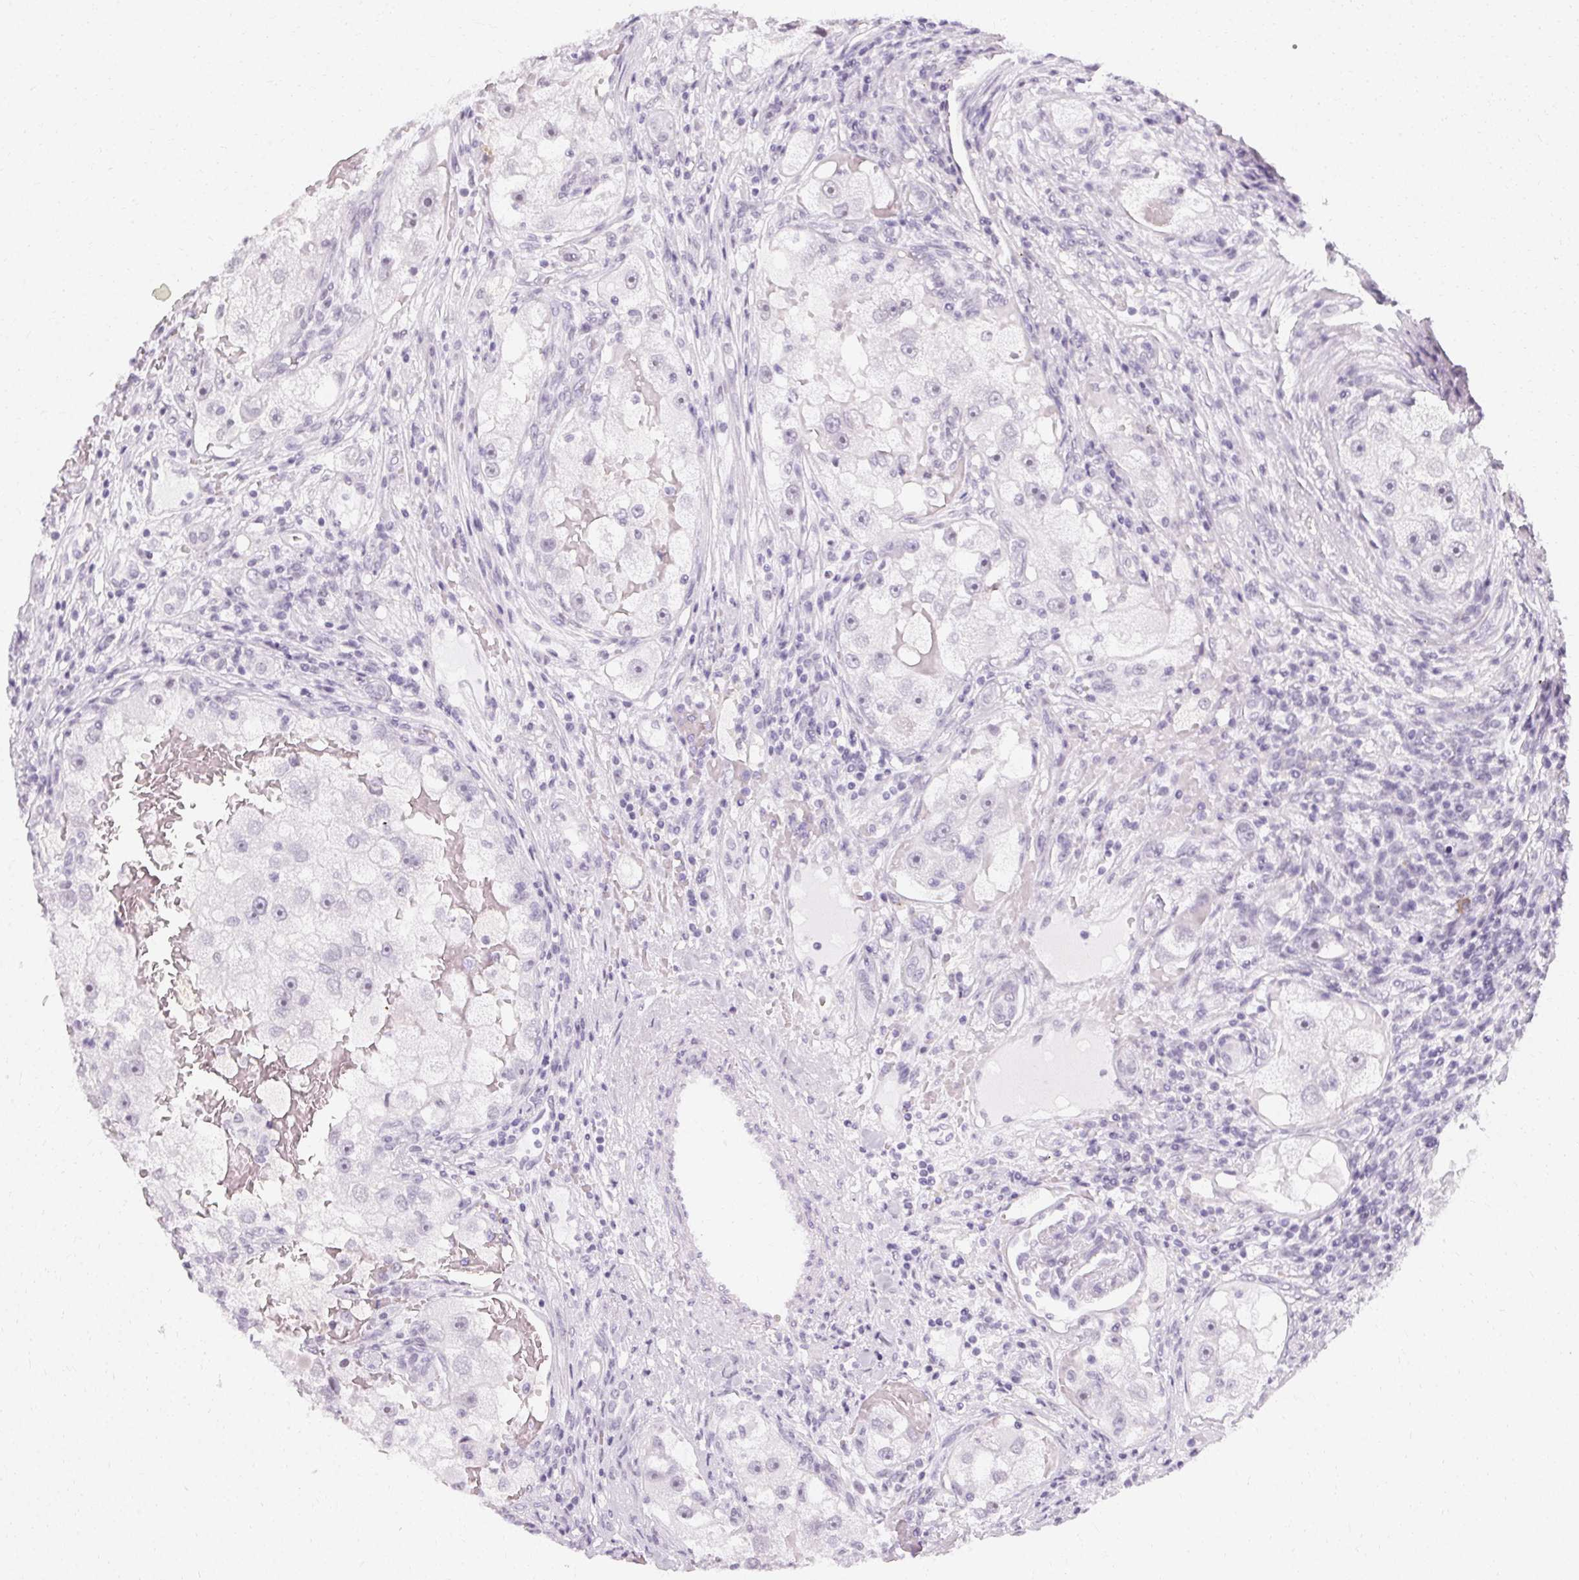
{"staining": {"intensity": "negative", "quantity": "none", "location": "none"}, "tissue": "renal cancer", "cell_type": "Tumor cells", "image_type": "cancer", "snomed": [{"axis": "morphology", "description": "Adenocarcinoma, NOS"}, {"axis": "topography", "description": "Kidney"}], "caption": "Tumor cells show no significant protein staining in renal cancer (adenocarcinoma).", "gene": "SYNPR", "patient": {"sex": "male", "age": 63}}